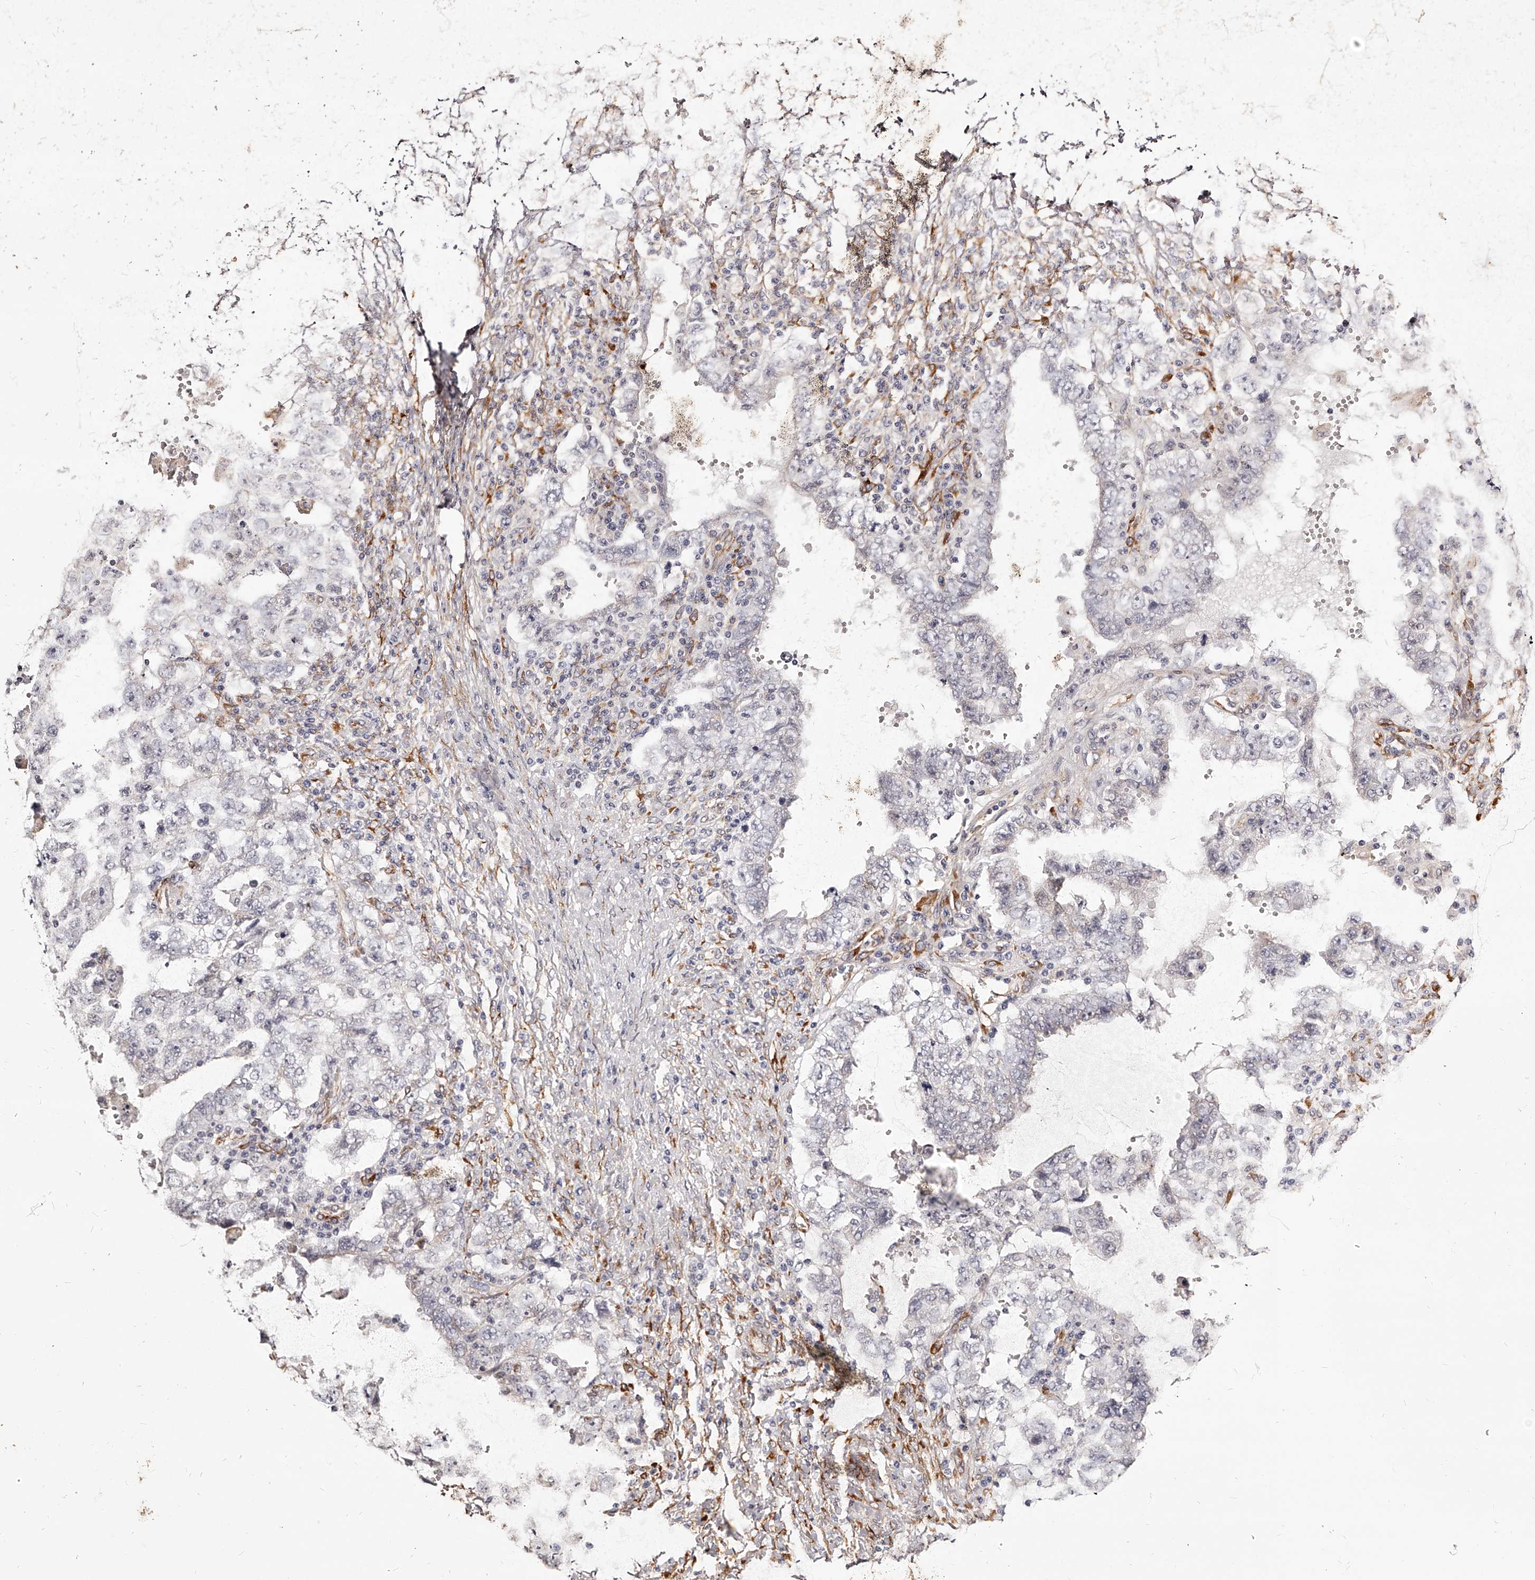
{"staining": {"intensity": "negative", "quantity": "none", "location": "none"}, "tissue": "testis cancer", "cell_type": "Tumor cells", "image_type": "cancer", "snomed": [{"axis": "morphology", "description": "Carcinoma, Embryonal, NOS"}, {"axis": "topography", "description": "Testis"}], "caption": "Testis embryonal carcinoma was stained to show a protein in brown. There is no significant expression in tumor cells.", "gene": "CD82", "patient": {"sex": "male", "age": 26}}